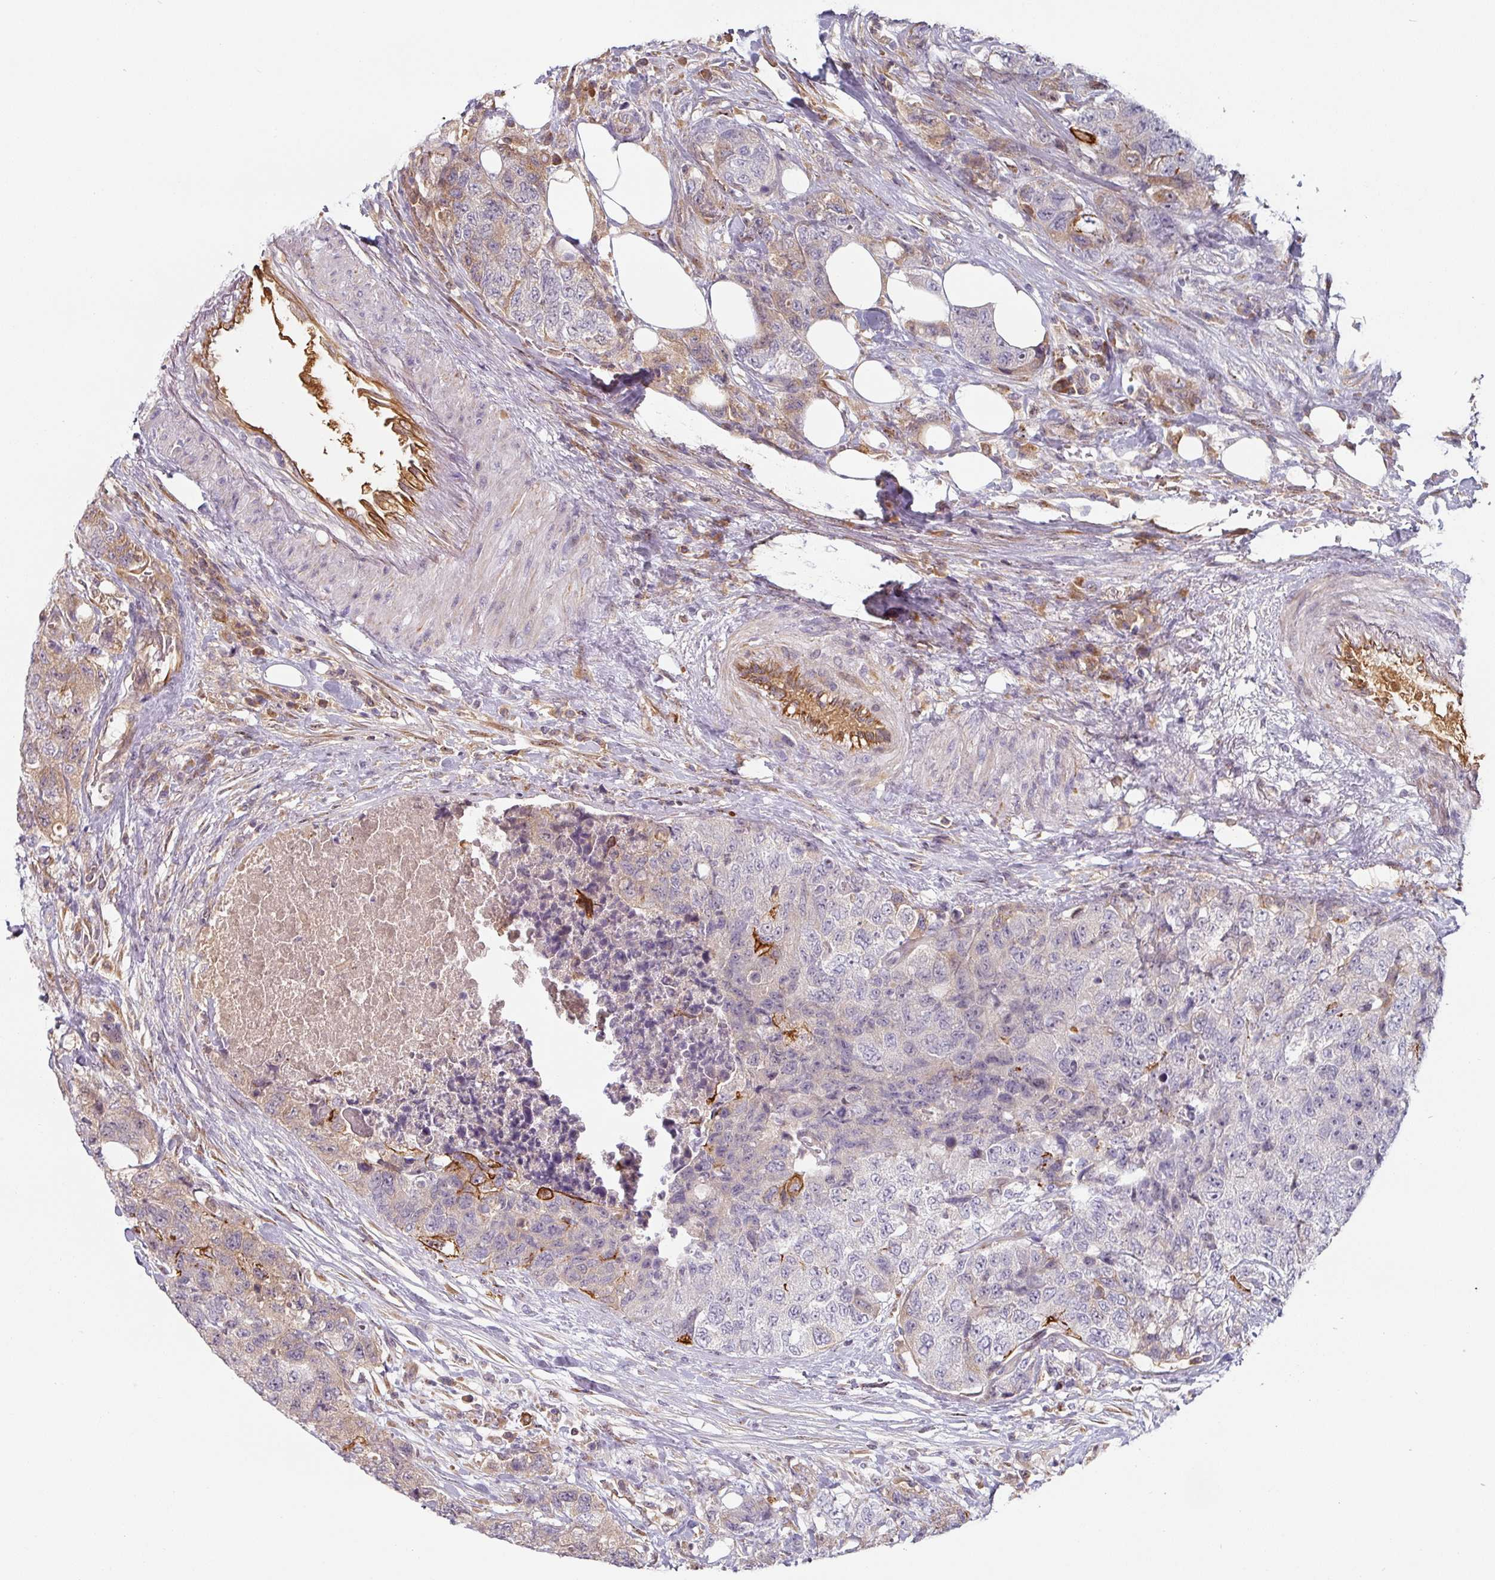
{"staining": {"intensity": "weak", "quantity": "<25%", "location": "cytoplasmic/membranous"}, "tissue": "urothelial cancer", "cell_type": "Tumor cells", "image_type": "cancer", "snomed": [{"axis": "morphology", "description": "Urothelial carcinoma, High grade"}, {"axis": "topography", "description": "Urinary bladder"}], "caption": "Urothelial cancer was stained to show a protein in brown. There is no significant staining in tumor cells. (Brightfield microscopy of DAB (3,3'-diaminobenzidine) immunohistochemistry at high magnification).", "gene": "CEP78", "patient": {"sex": "female", "age": 78}}